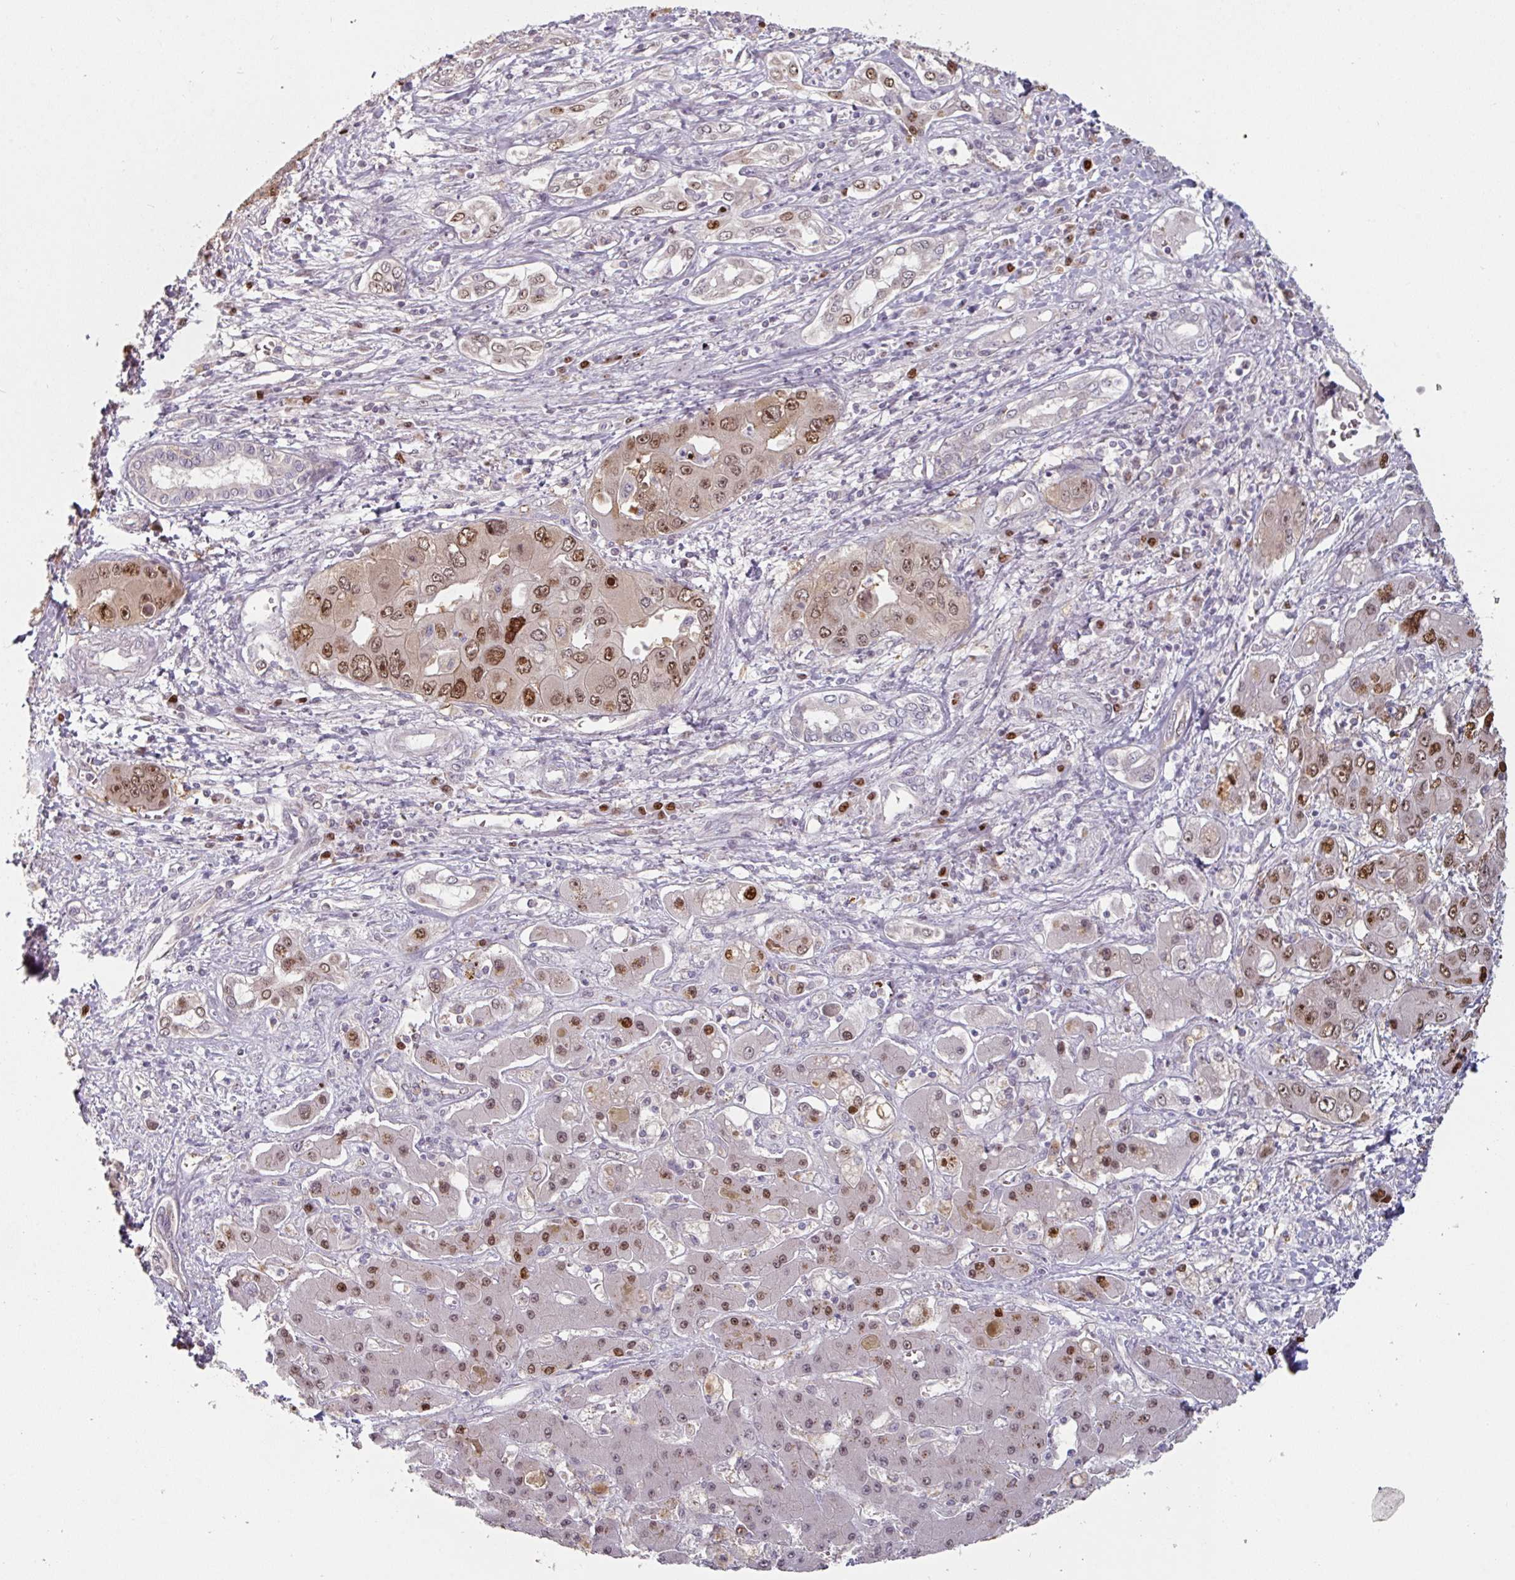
{"staining": {"intensity": "moderate", "quantity": ">75%", "location": "nuclear"}, "tissue": "liver cancer", "cell_type": "Tumor cells", "image_type": "cancer", "snomed": [{"axis": "morphology", "description": "Cholangiocarcinoma"}, {"axis": "topography", "description": "Liver"}], "caption": "Human liver cholangiocarcinoma stained for a protein (brown) shows moderate nuclear positive positivity in approximately >75% of tumor cells.", "gene": "ZBTB6", "patient": {"sex": "male", "age": 67}}